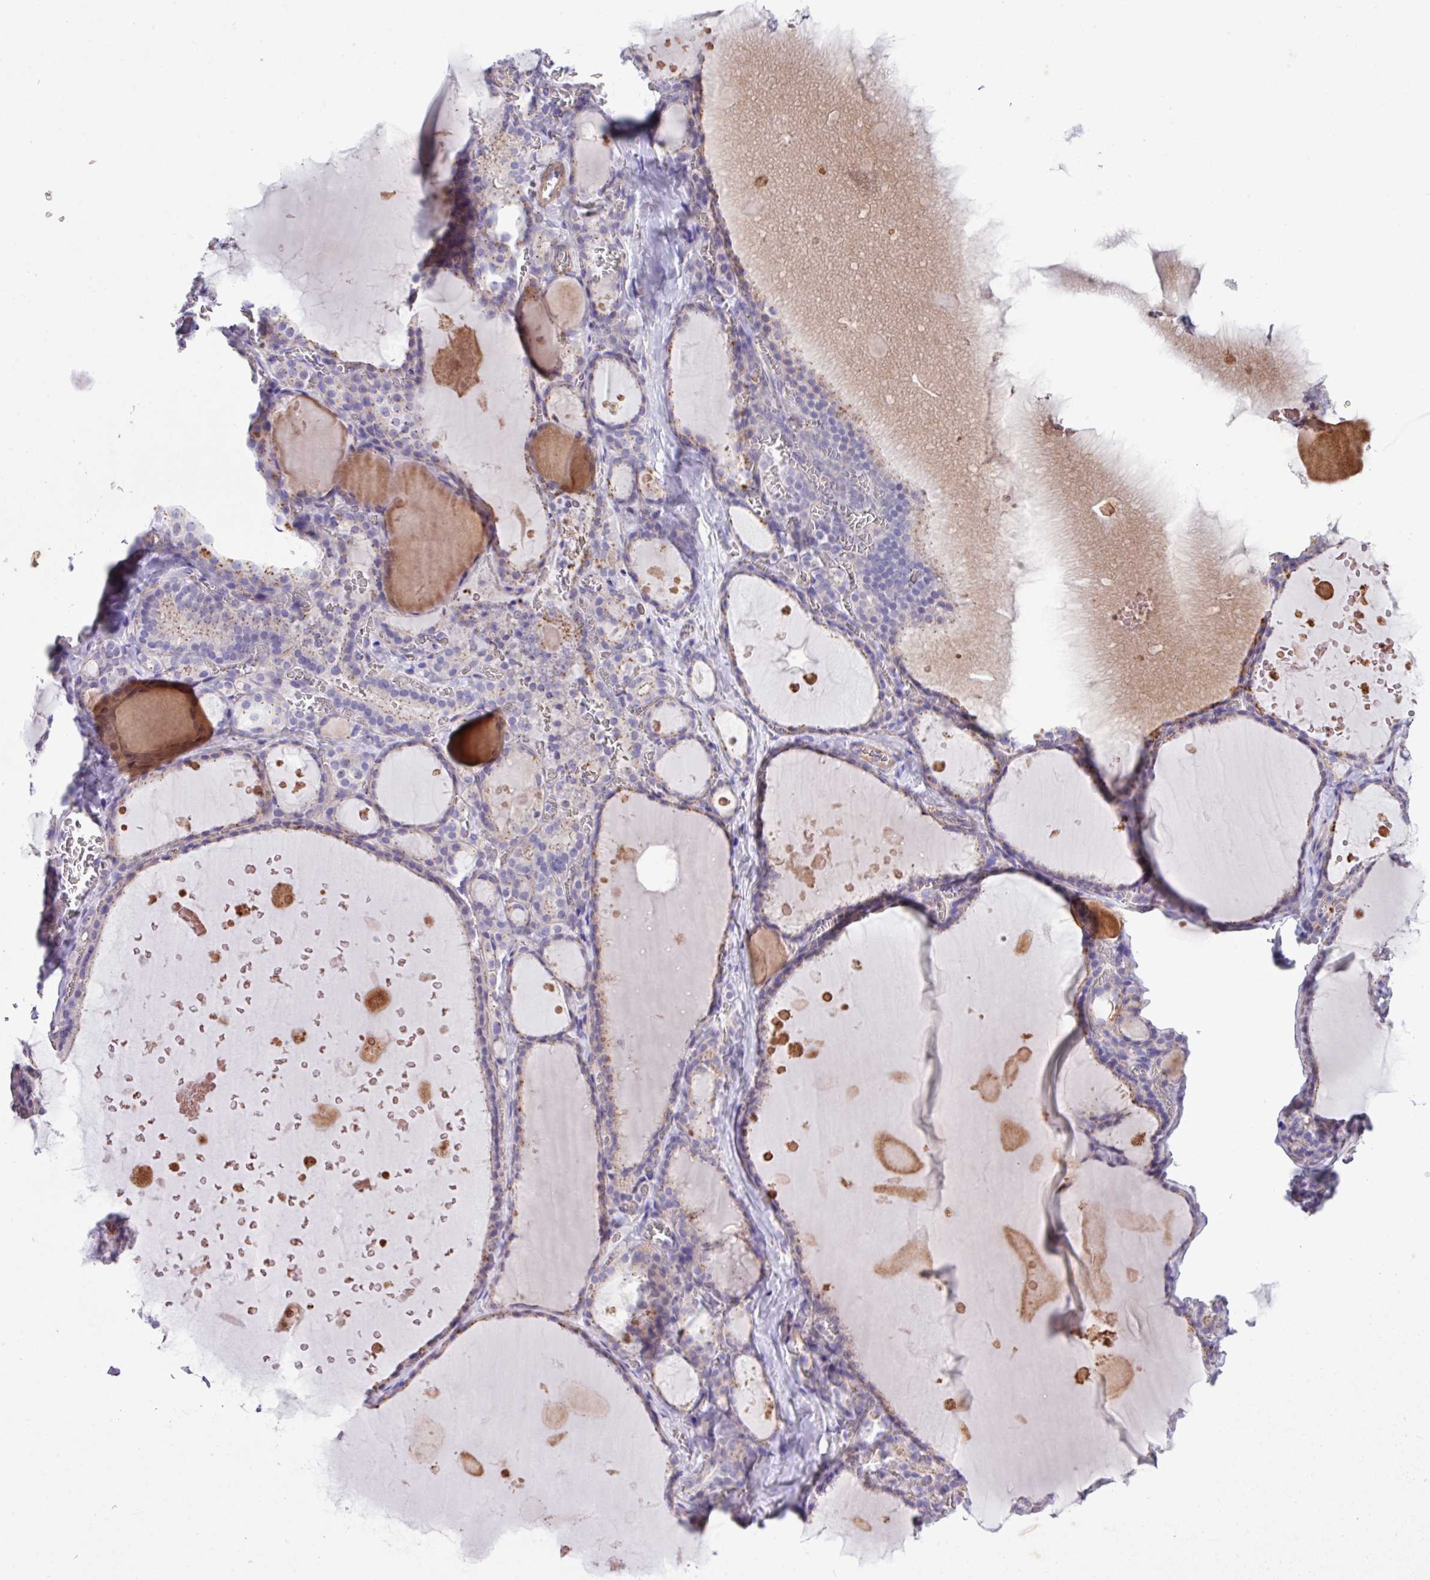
{"staining": {"intensity": "moderate", "quantity": "25%-75%", "location": "cytoplasmic/membranous"}, "tissue": "thyroid gland", "cell_type": "Glandular cells", "image_type": "normal", "snomed": [{"axis": "morphology", "description": "Normal tissue, NOS"}, {"axis": "topography", "description": "Thyroid gland"}], "caption": "Protein expression analysis of unremarkable thyroid gland reveals moderate cytoplasmic/membranous positivity in about 25%-75% of glandular cells.", "gene": "SPINK8", "patient": {"sex": "male", "age": 56}}